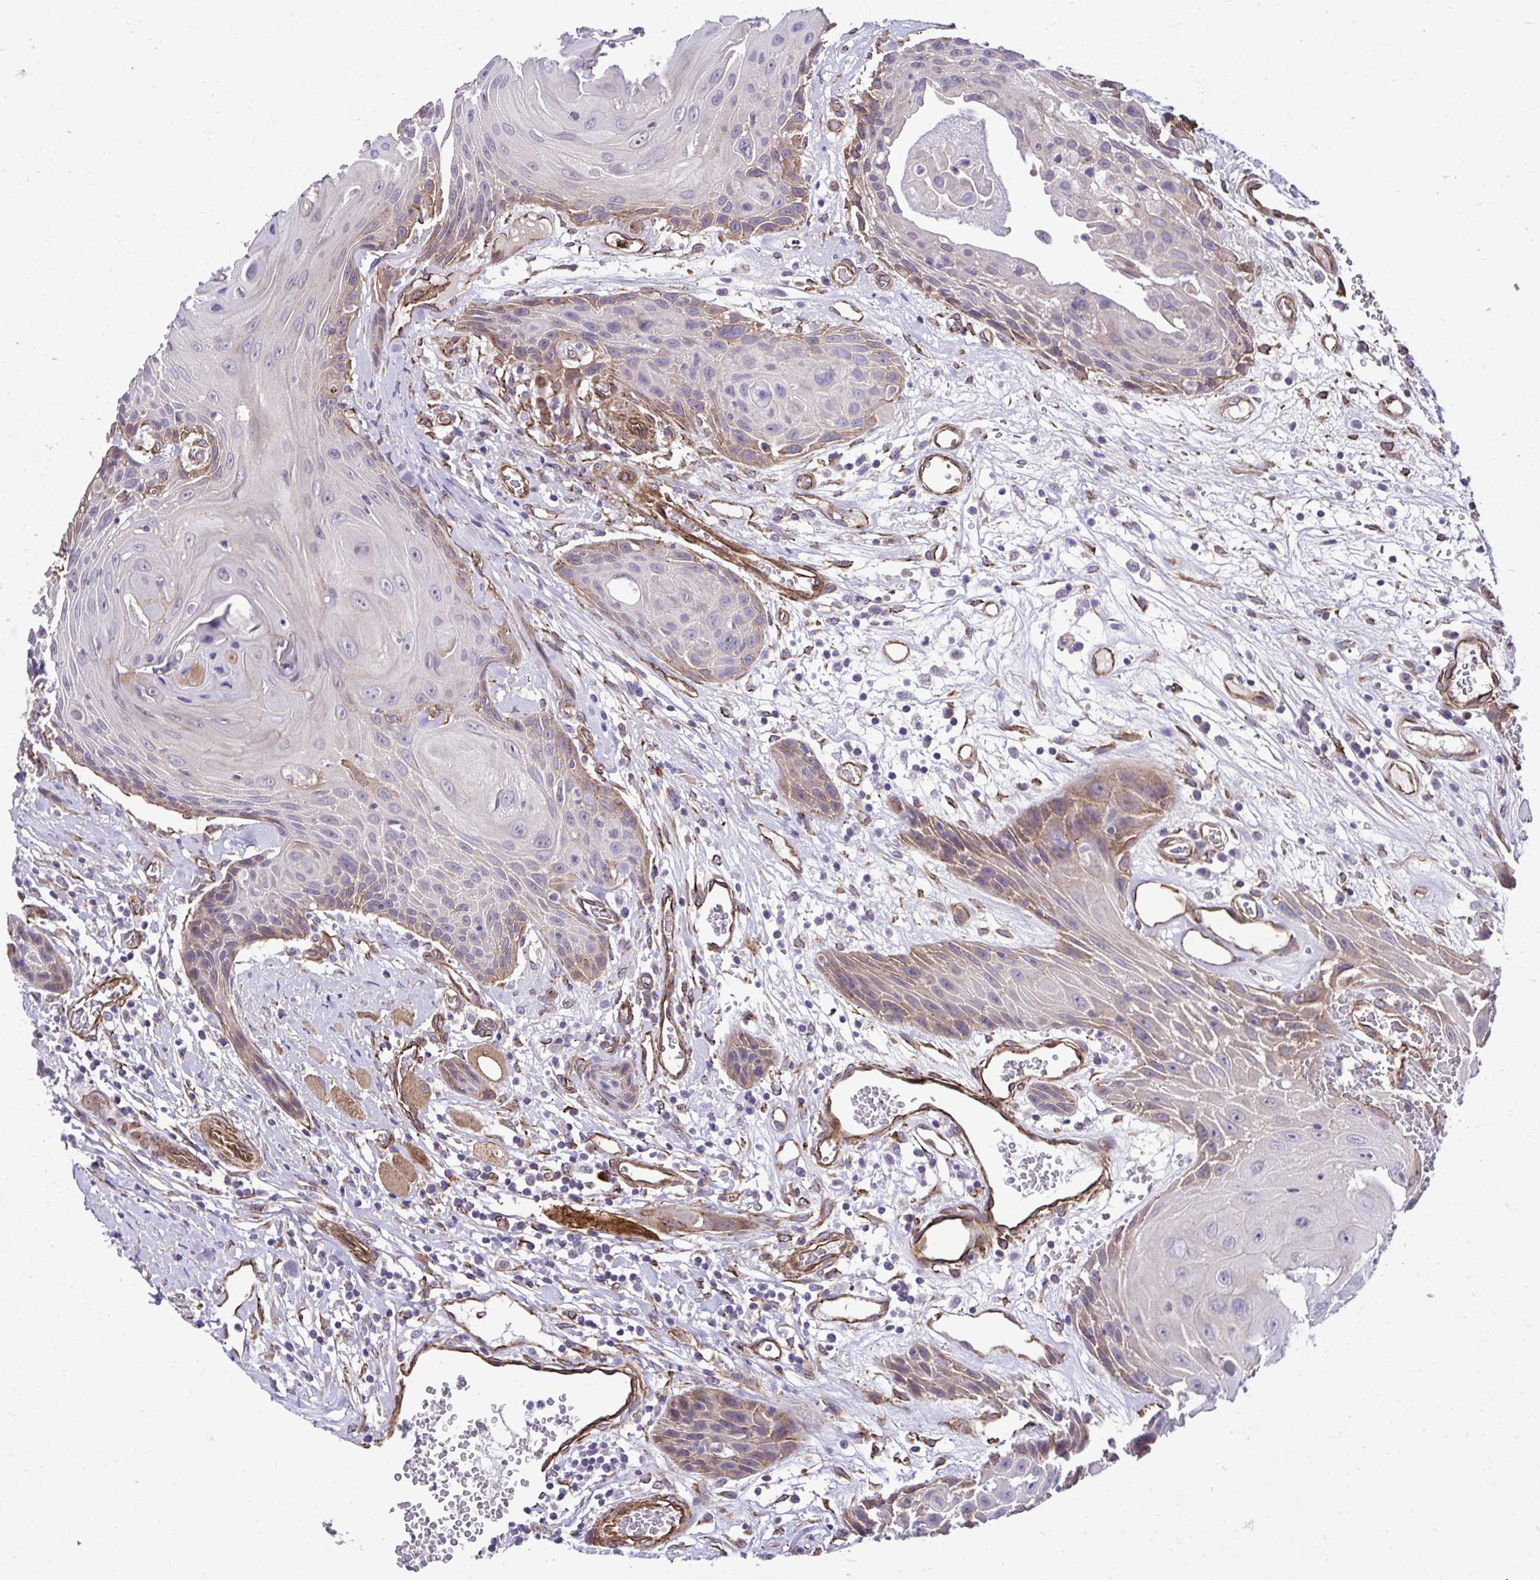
{"staining": {"intensity": "moderate", "quantity": "<25%", "location": "cytoplasmic/membranous"}, "tissue": "head and neck cancer", "cell_type": "Tumor cells", "image_type": "cancer", "snomed": [{"axis": "morphology", "description": "Squamous cell carcinoma, NOS"}, {"axis": "topography", "description": "Oral tissue"}, {"axis": "topography", "description": "Head-Neck"}], "caption": "Protein expression analysis of human head and neck cancer reveals moderate cytoplasmic/membranous expression in approximately <25% of tumor cells. Nuclei are stained in blue.", "gene": "TRIM52", "patient": {"sex": "male", "age": 49}}